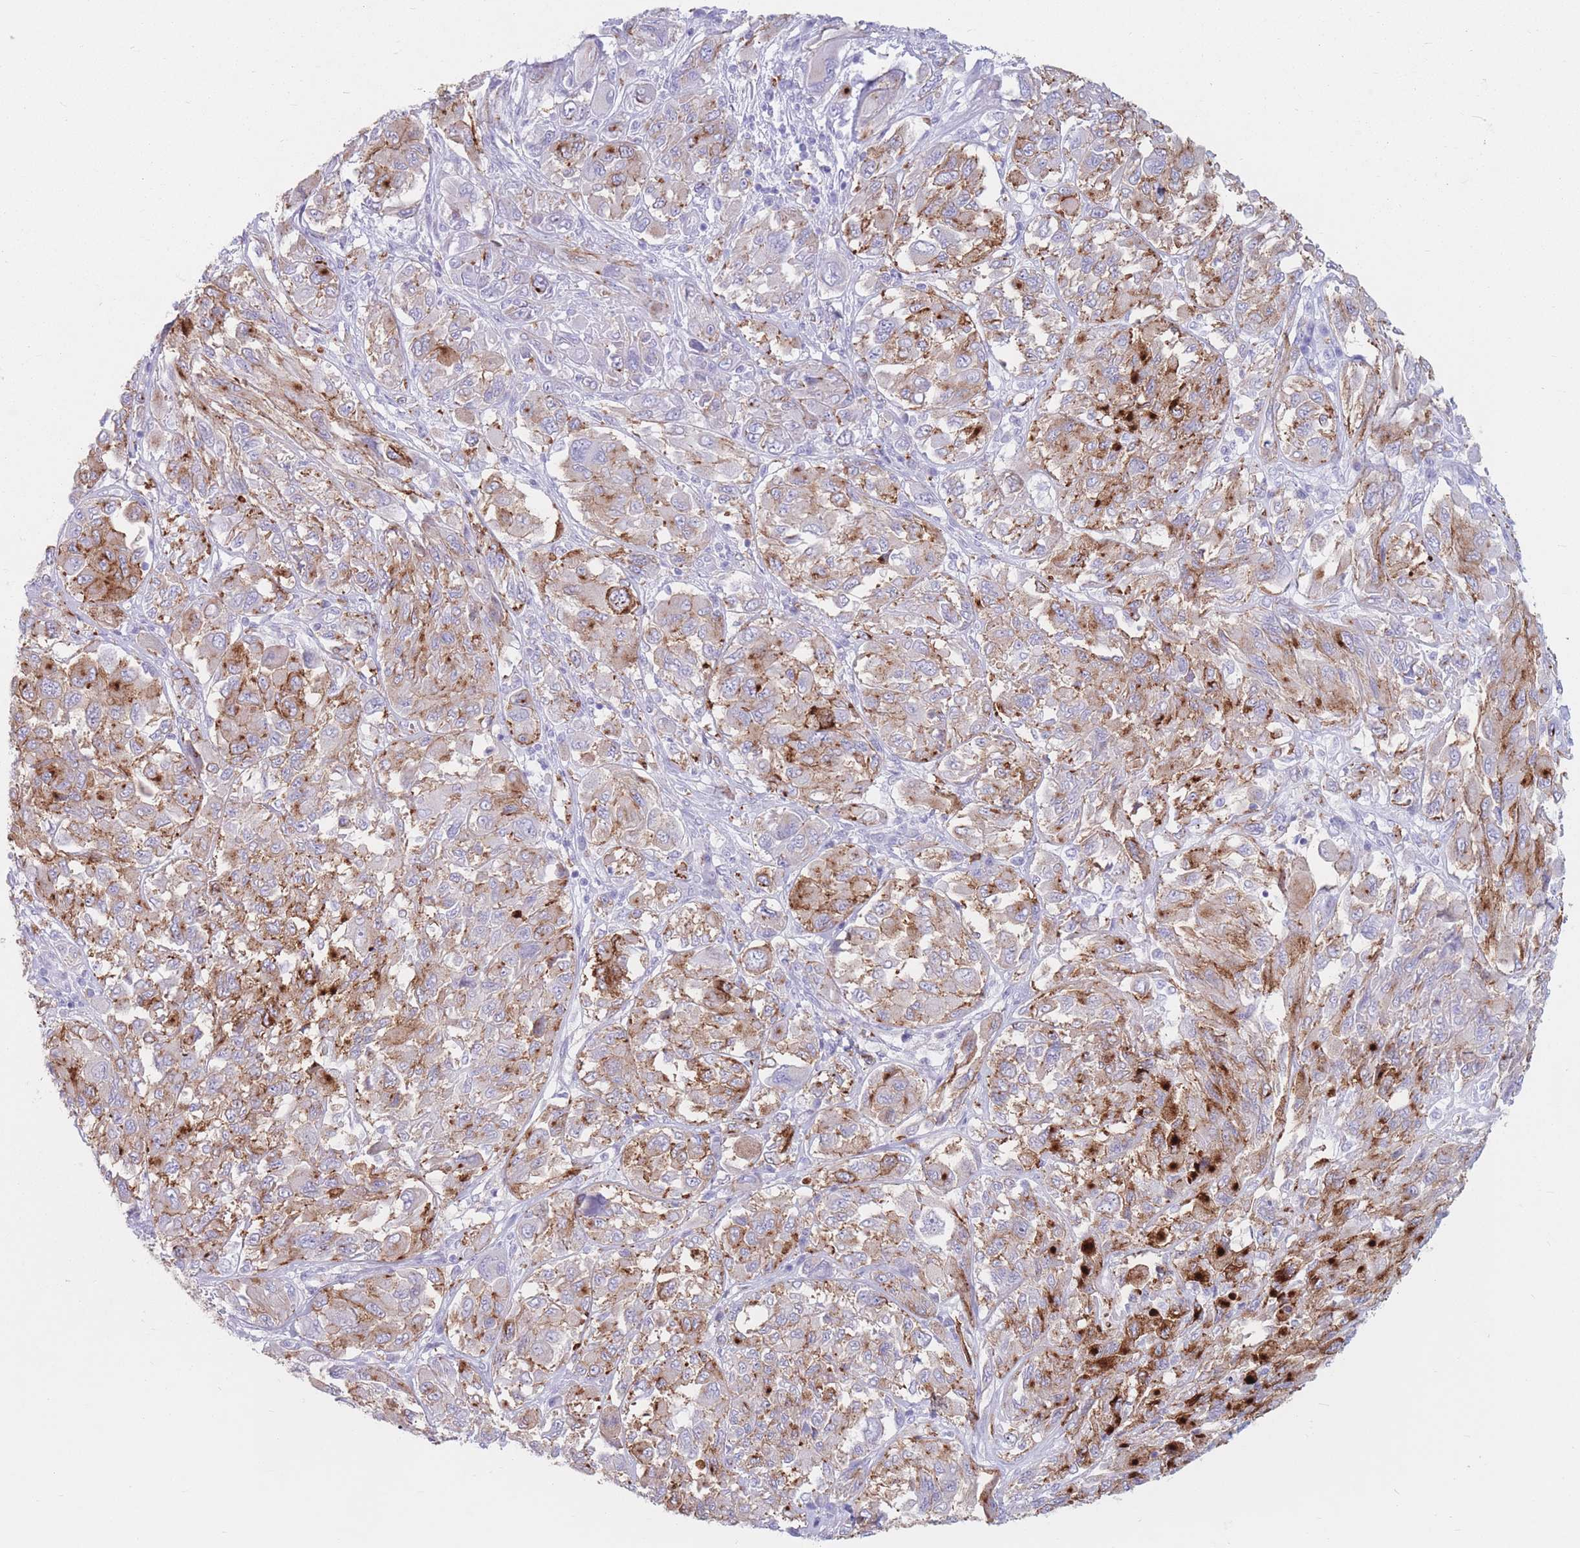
{"staining": {"intensity": "weak", "quantity": ">75%", "location": "cytoplasmic/membranous"}, "tissue": "melanoma", "cell_type": "Tumor cells", "image_type": "cancer", "snomed": [{"axis": "morphology", "description": "Malignant melanoma, NOS"}, {"axis": "topography", "description": "Skin"}], "caption": "The photomicrograph displays staining of melanoma, revealing weak cytoplasmic/membranous protein expression (brown color) within tumor cells.", "gene": "ST3GAL5", "patient": {"sex": "female", "age": 91}}